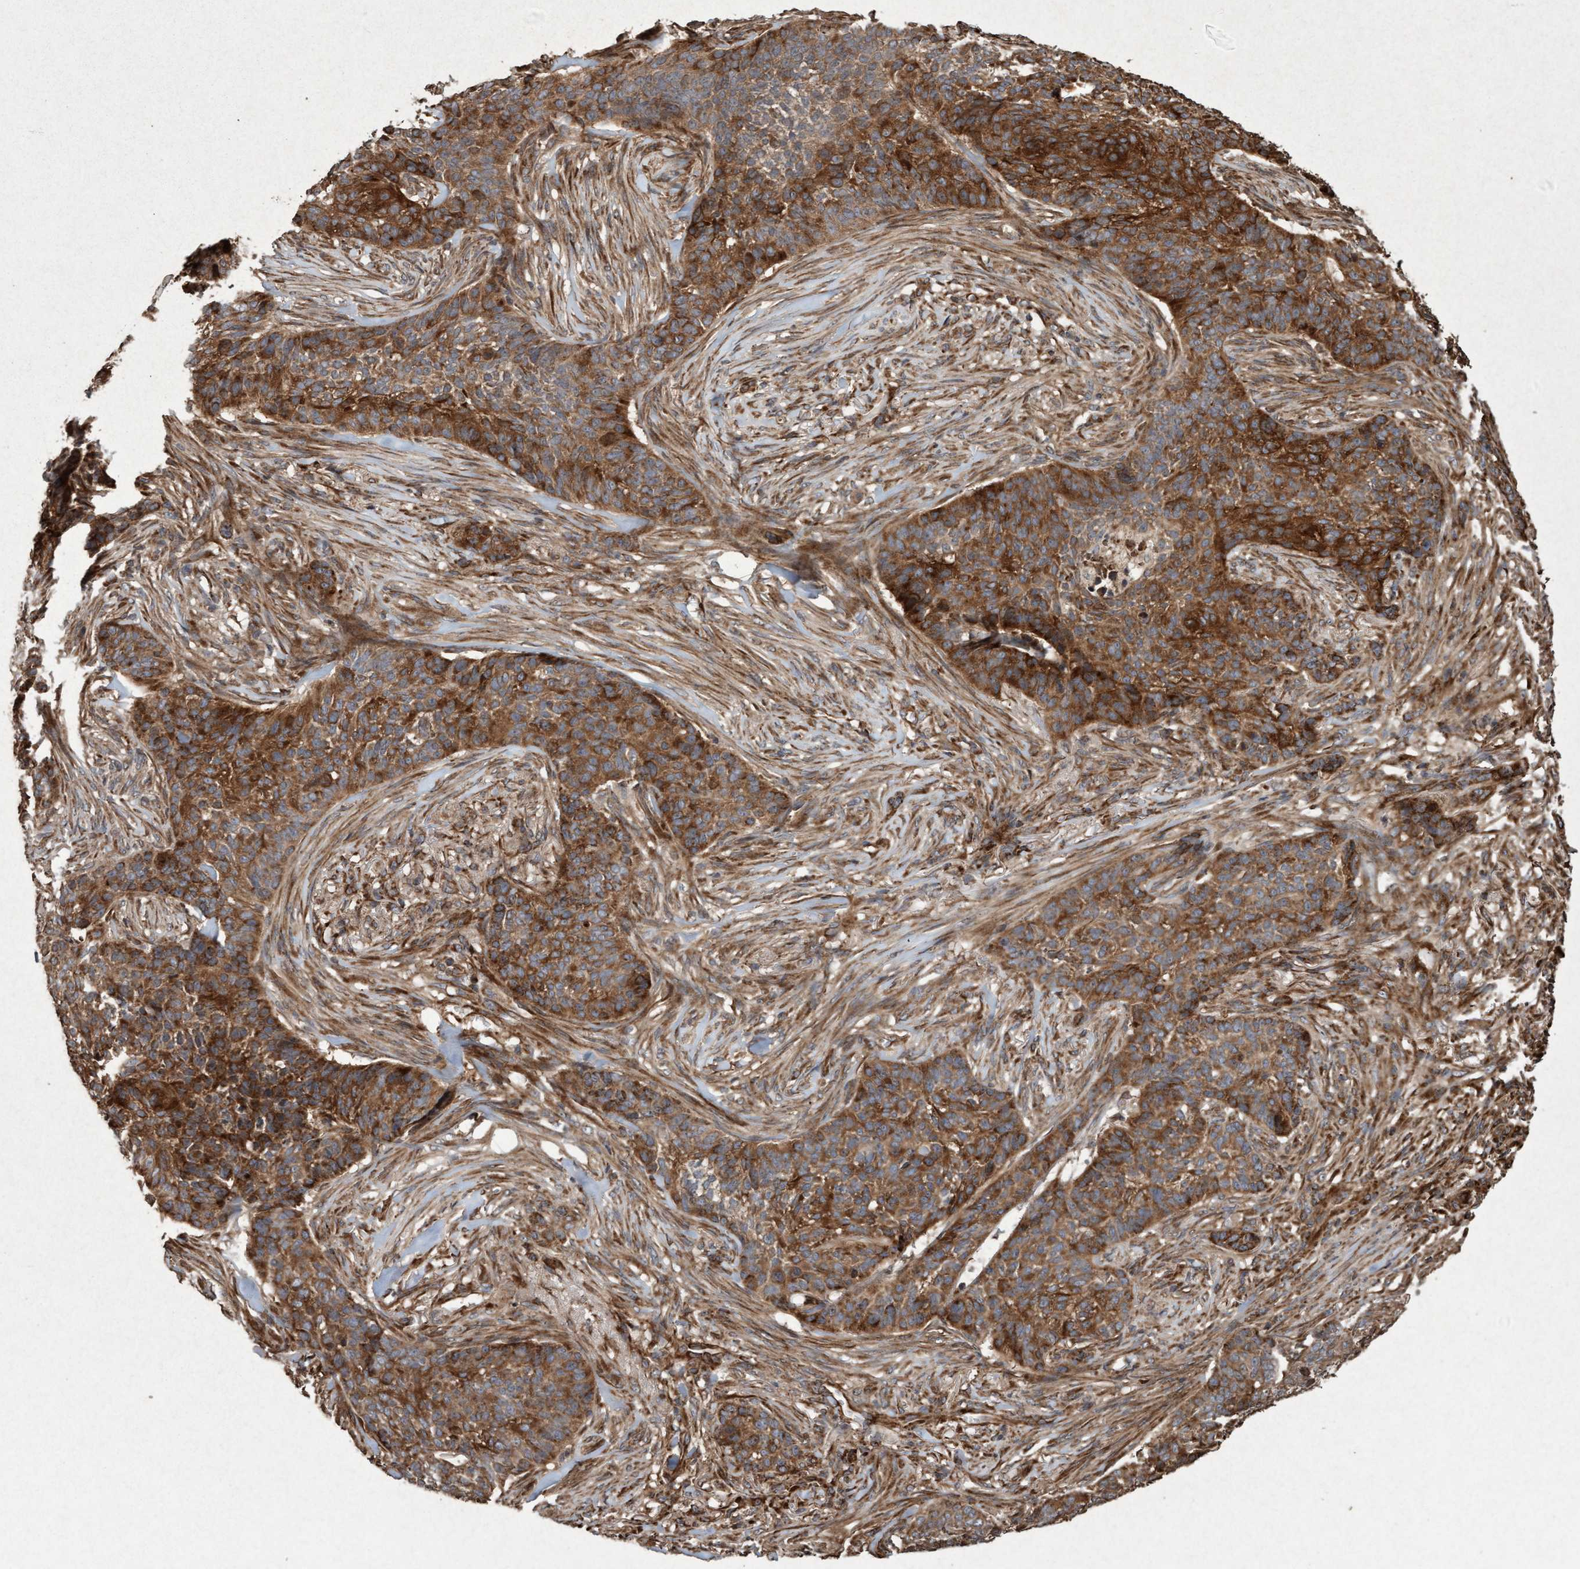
{"staining": {"intensity": "strong", "quantity": ">75%", "location": "cytoplasmic/membranous"}, "tissue": "skin cancer", "cell_type": "Tumor cells", "image_type": "cancer", "snomed": [{"axis": "morphology", "description": "Basal cell carcinoma"}, {"axis": "topography", "description": "Skin"}], "caption": "Protein expression analysis of basal cell carcinoma (skin) reveals strong cytoplasmic/membranous expression in about >75% of tumor cells.", "gene": "OSBP2", "patient": {"sex": "male", "age": 85}}